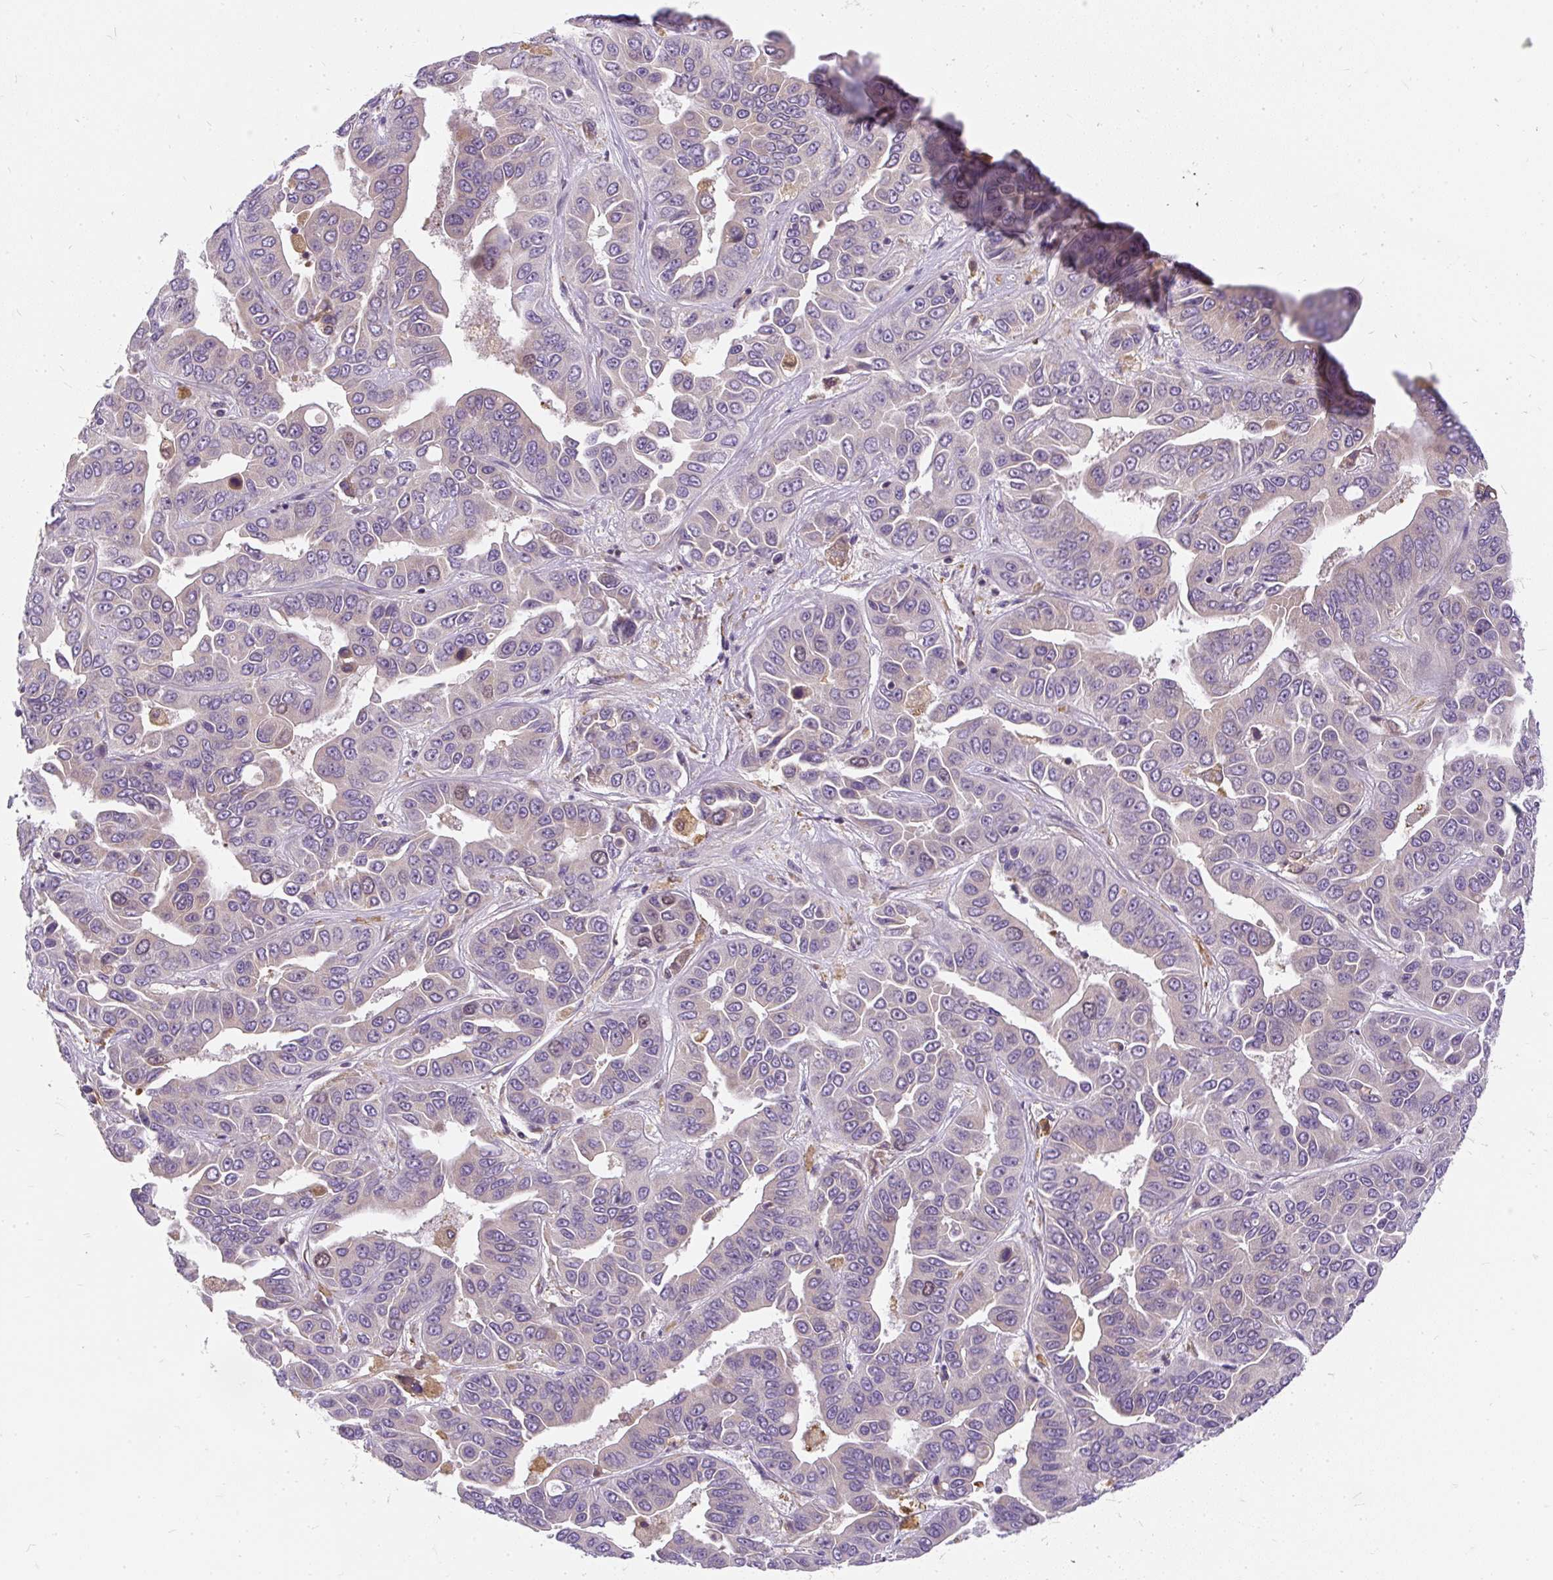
{"staining": {"intensity": "negative", "quantity": "none", "location": "none"}, "tissue": "liver cancer", "cell_type": "Tumor cells", "image_type": "cancer", "snomed": [{"axis": "morphology", "description": "Cholangiocarcinoma"}, {"axis": "topography", "description": "Liver"}], "caption": "A histopathology image of human liver cancer is negative for staining in tumor cells. (Immunohistochemistry (ihc), brightfield microscopy, high magnification).", "gene": "CYP20A1", "patient": {"sex": "female", "age": 52}}